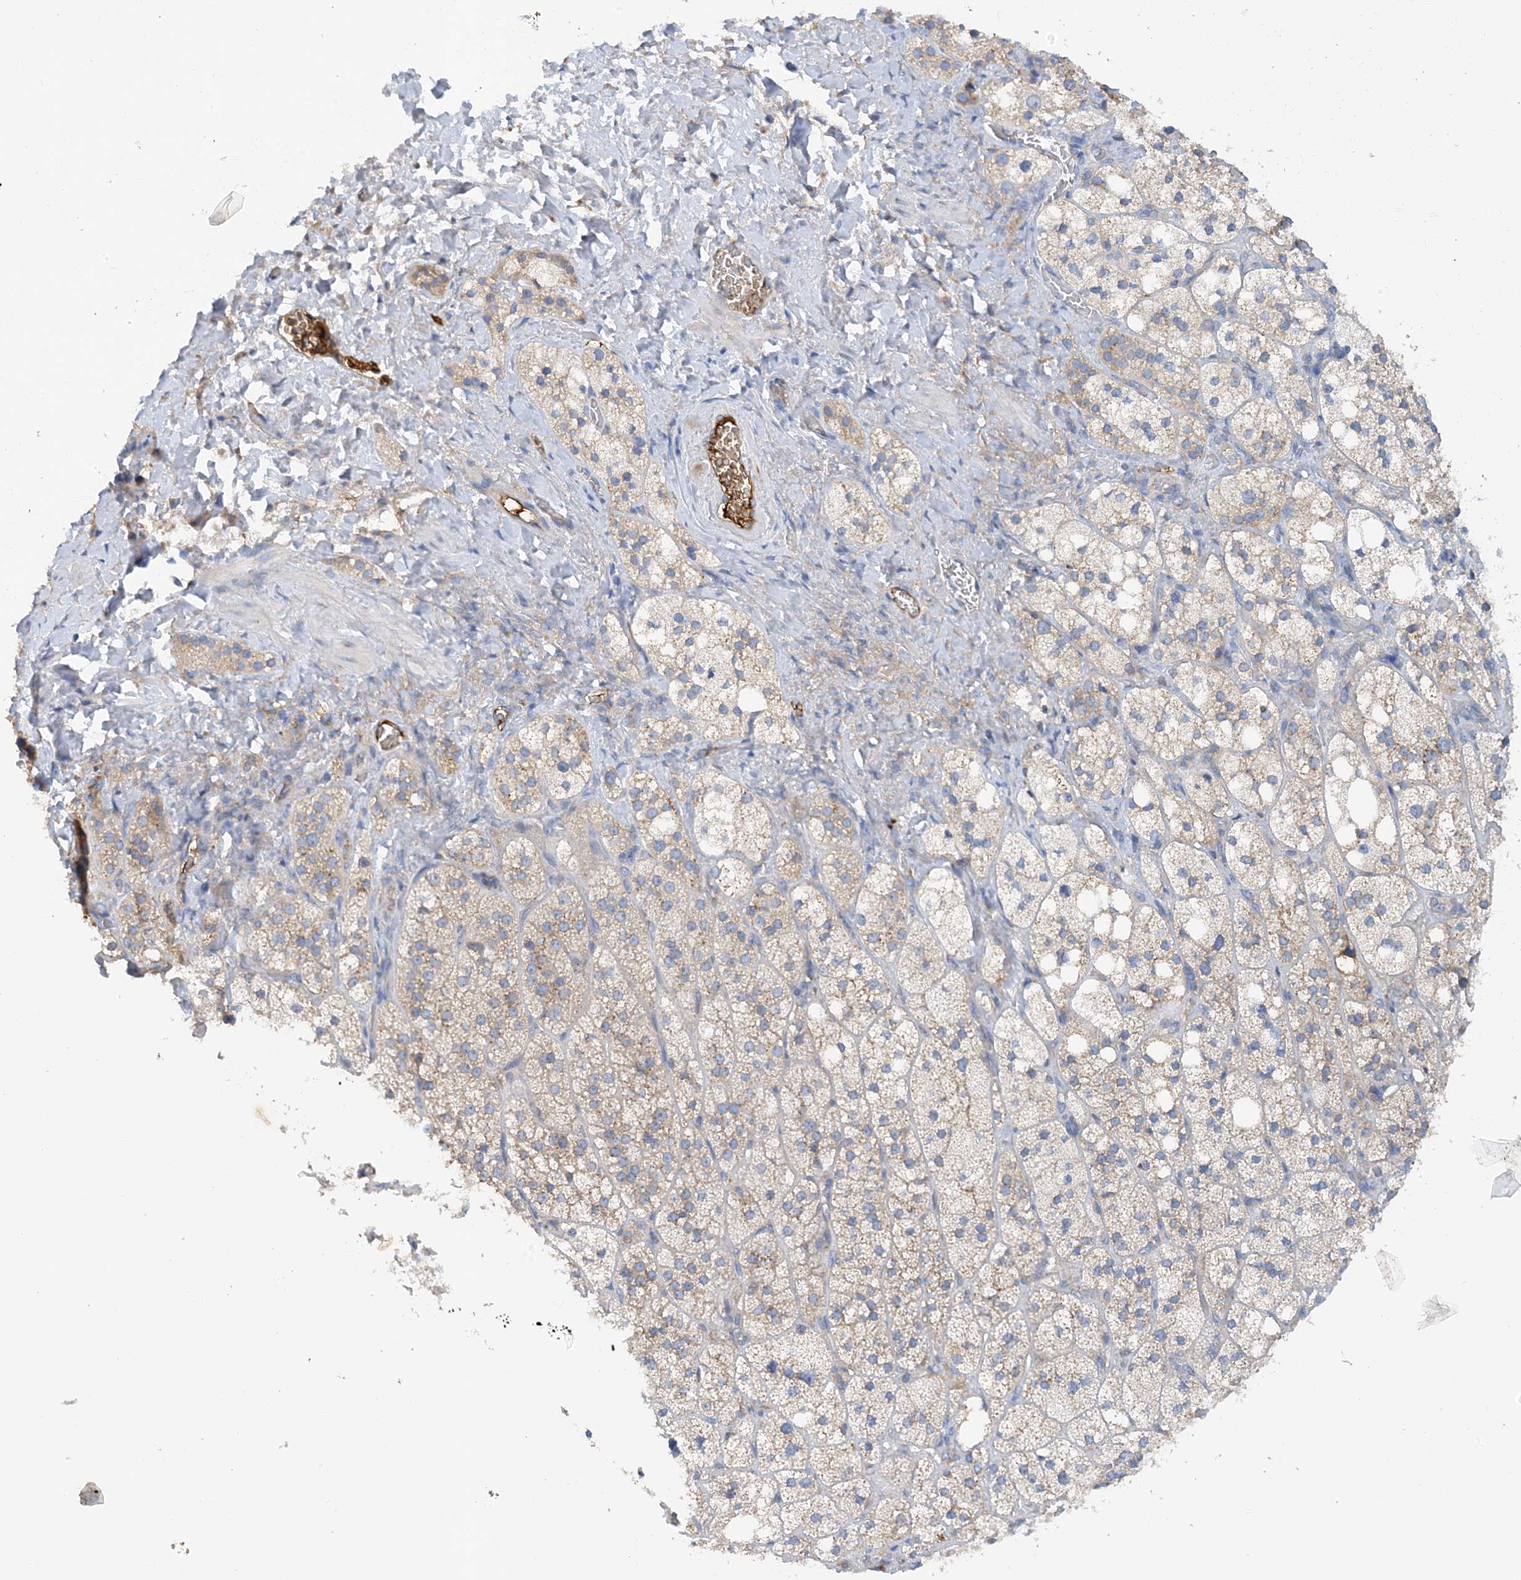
{"staining": {"intensity": "moderate", "quantity": "<25%", "location": "cytoplasmic/membranous"}, "tissue": "adrenal gland", "cell_type": "Glandular cells", "image_type": "normal", "snomed": [{"axis": "morphology", "description": "Normal tissue, NOS"}, {"axis": "topography", "description": "Adrenal gland"}], "caption": "Adrenal gland stained for a protein displays moderate cytoplasmic/membranous positivity in glandular cells. The protein is shown in brown color, while the nuclei are stained blue.", "gene": "SLC5A11", "patient": {"sex": "male", "age": 61}}